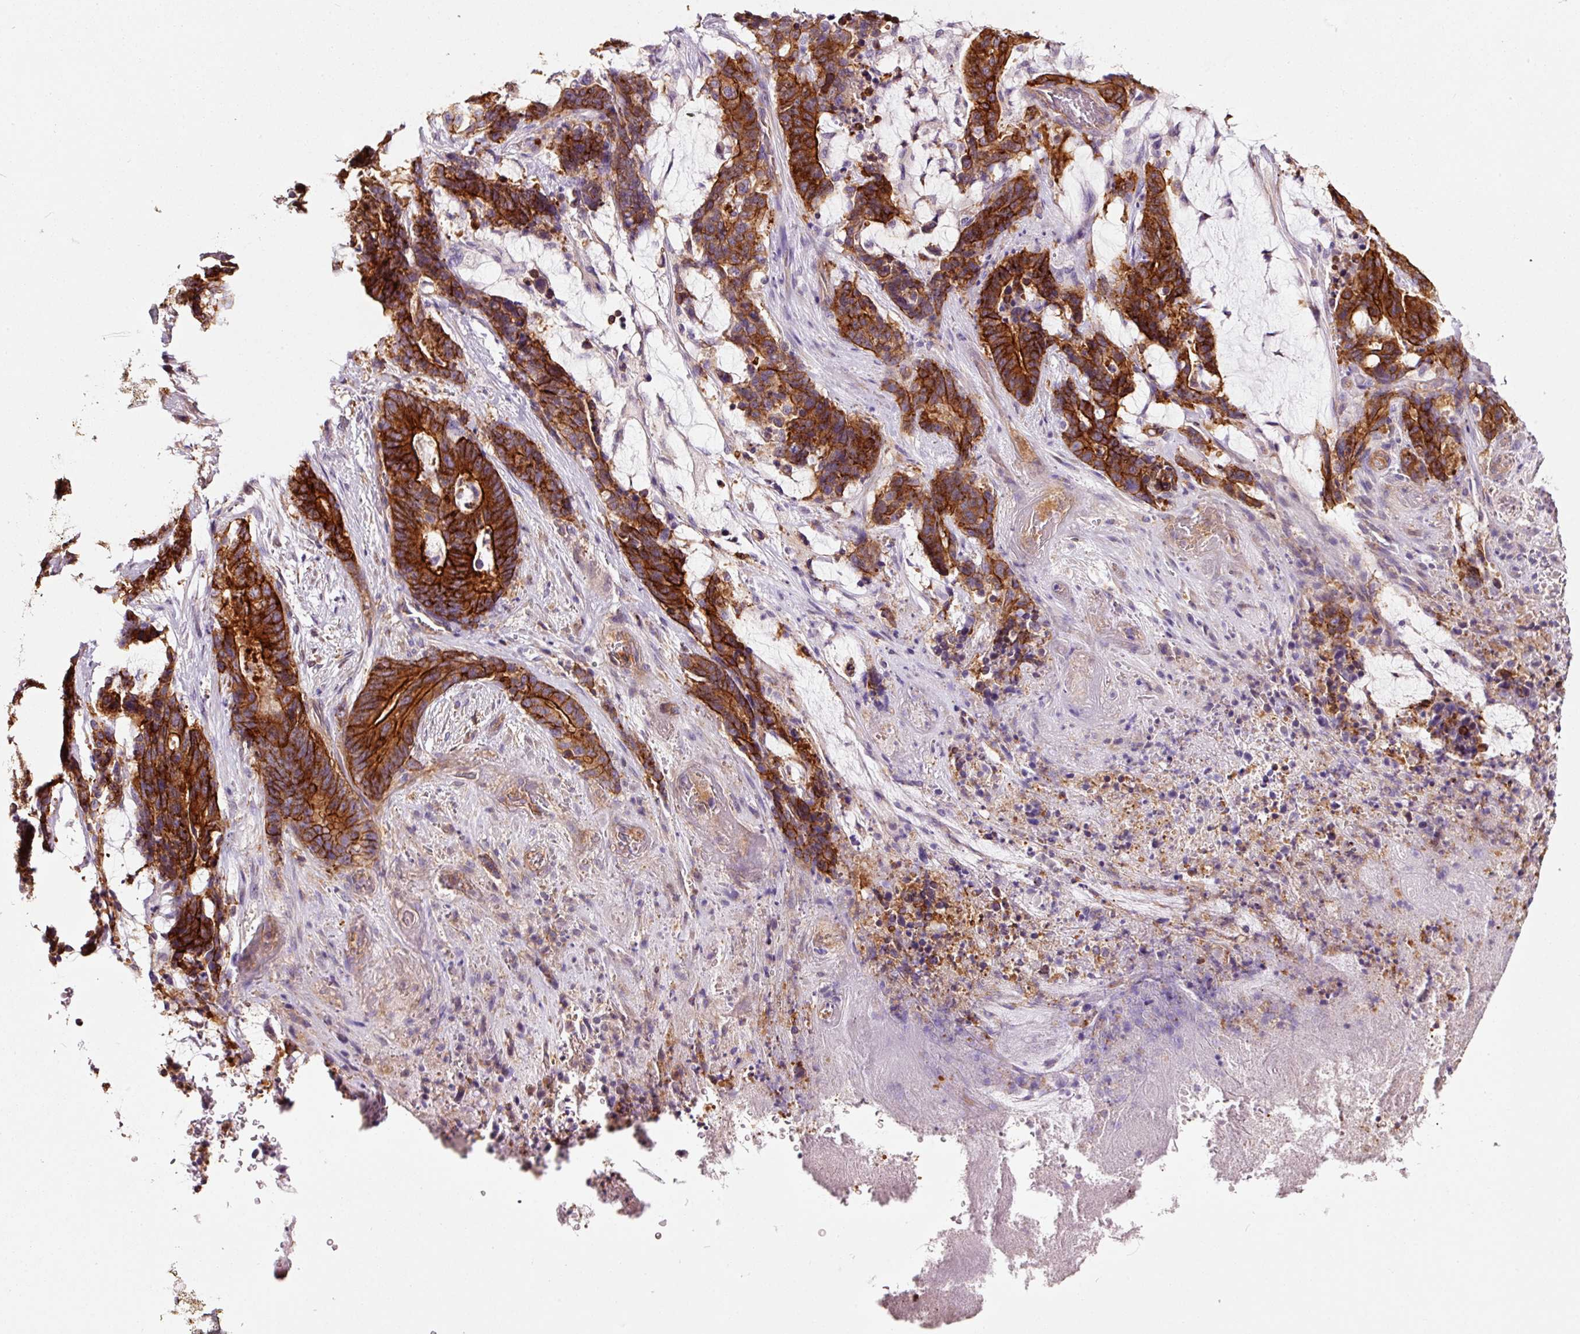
{"staining": {"intensity": "strong", "quantity": ">75%", "location": "cytoplasmic/membranous"}, "tissue": "stomach cancer", "cell_type": "Tumor cells", "image_type": "cancer", "snomed": [{"axis": "morphology", "description": "Normal tissue, NOS"}, {"axis": "morphology", "description": "Adenocarcinoma, NOS"}, {"axis": "topography", "description": "Stomach"}], "caption": "Stomach cancer tissue demonstrates strong cytoplasmic/membranous staining in approximately >75% of tumor cells, visualized by immunohistochemistry.", "gene": "ADD3", "patient": {"sex": "female", "age": 64}}